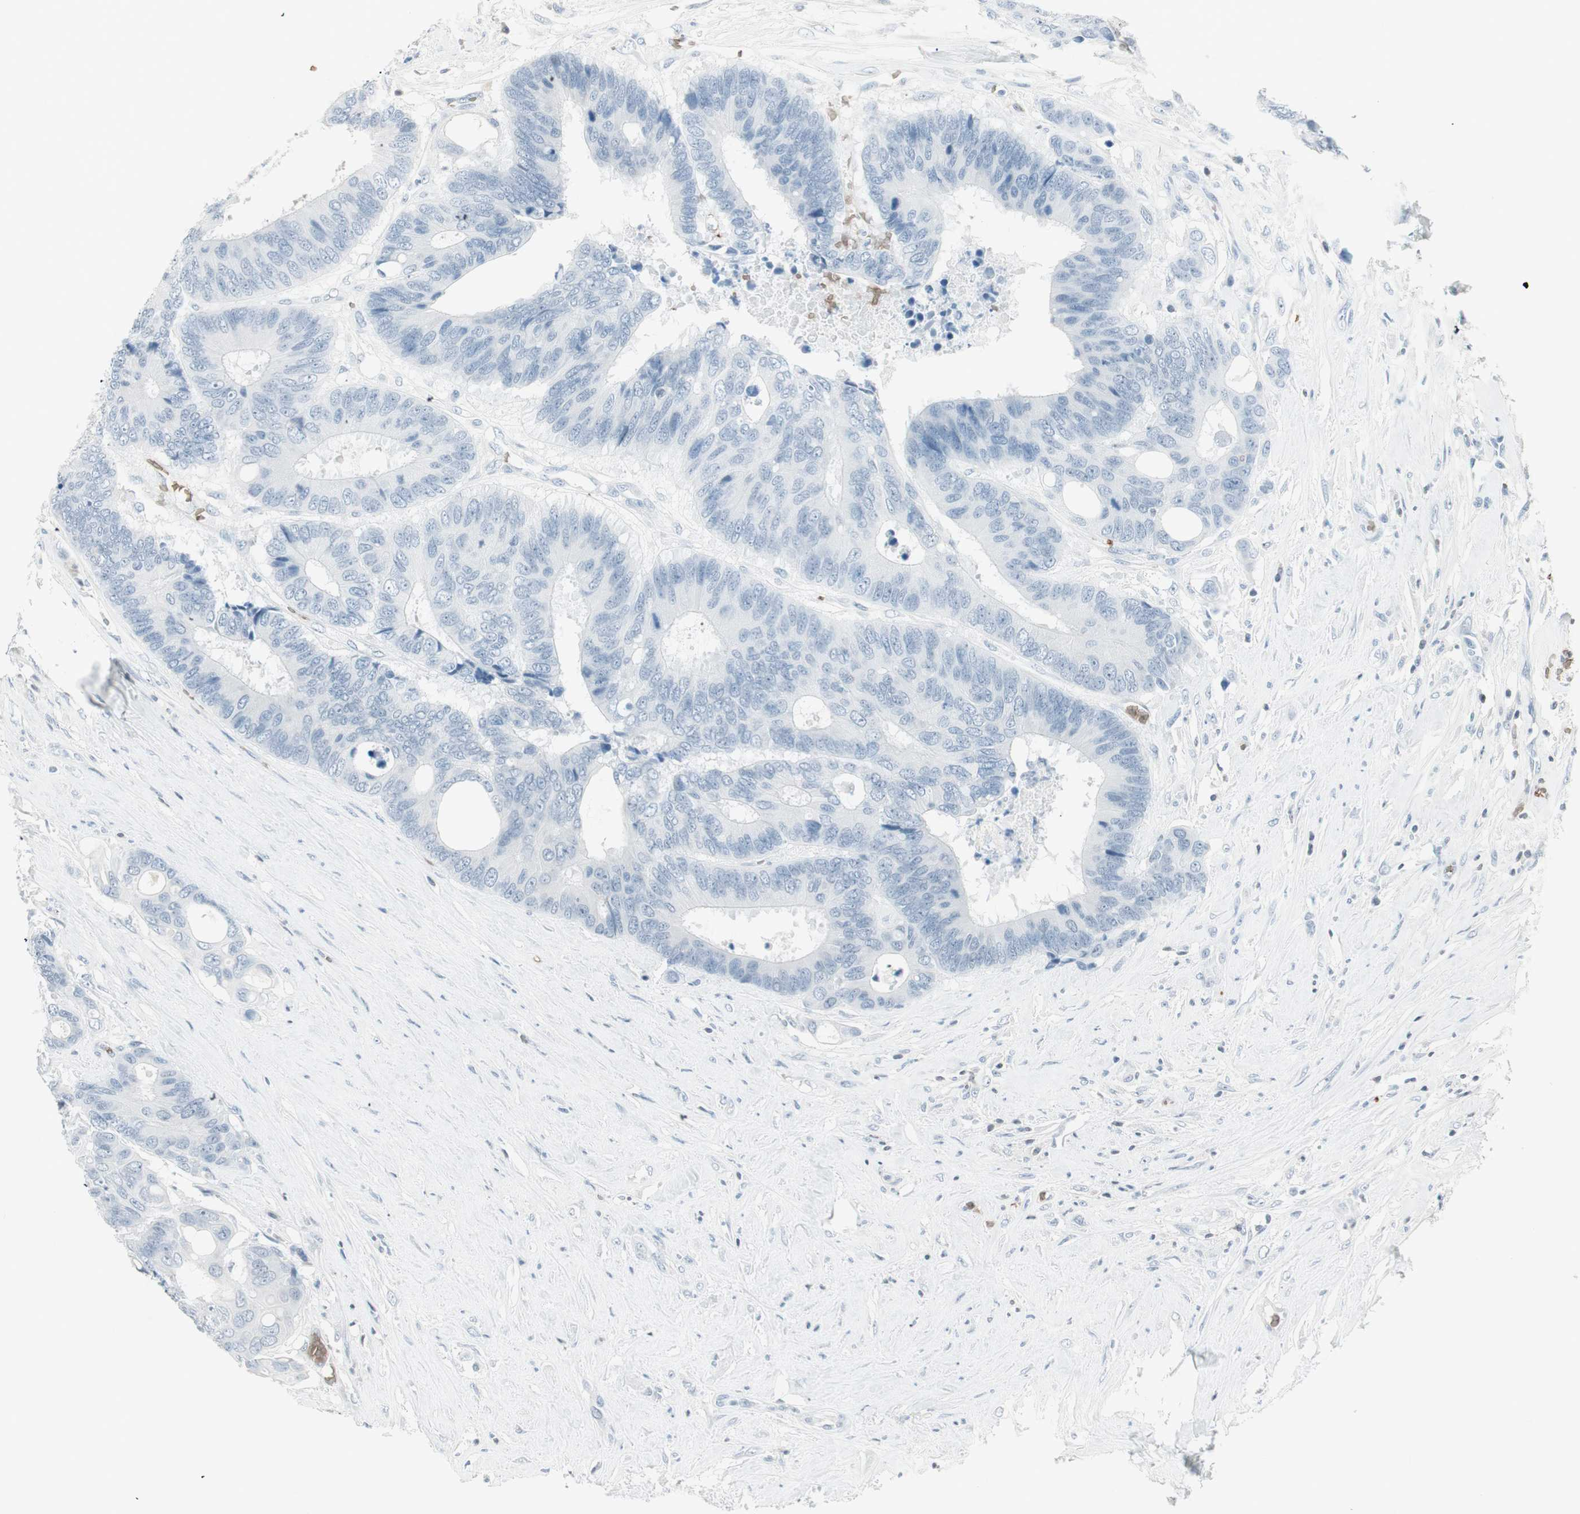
{"staining": {"intensity": "negative", "quantity": "none", "location": "none"}, "tissue": "colorectal cancer", "cell_type": "Tumor cells", "image_type": "cancer", "snomed": [{"axis": "morphology", "description": "Adenocarcinoma, NOS"}, {"axis": "topography", "description": "Rectum"}], "caption": "Tumor cells show no significant staining in colorectal cancer (adenocarcinoma).", "gene": "MAP4K1", "patient": {"sex": "male", "age": 55}}